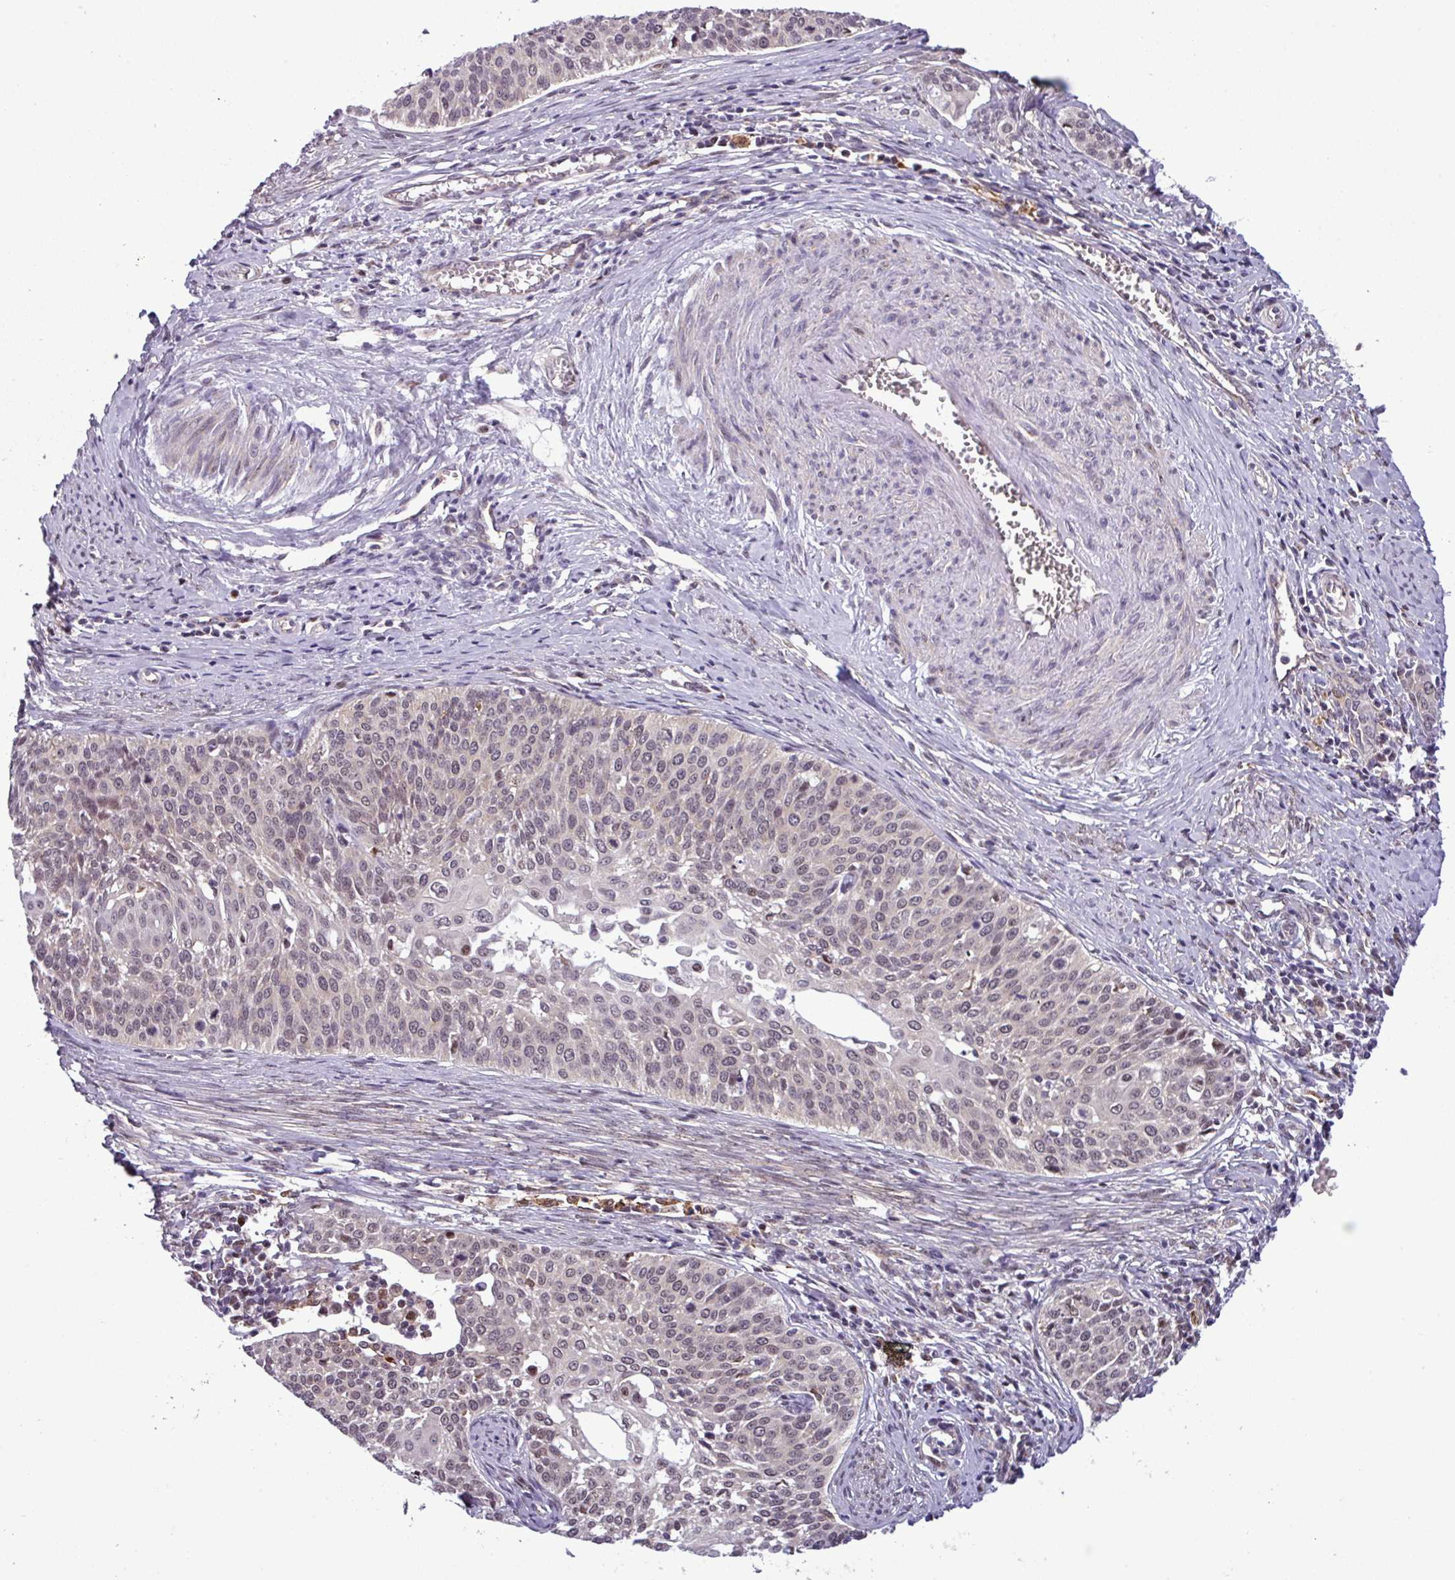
{"staining": {"intensity": "weak", "quantity": "<25%", "location": "nuclear"}, "tissue": "cervical cancer", "cell_type": "Tumor cells", "image_type": "cancer", "snomed": [{"axis": "morphology", "description": "Squamous cell carcinoma, NOS"}, {"axis": "topography", "description": "Cervix"}], "caption": "High magnification brightfield microscopy of cervical cancer (squamous cell carcinoma) stained with DAB (3,3'-diaminobenzidine) (brown) and counterstained with hematoxylin (blue): tumor cells show no significant staining.", "gene": "NPFFR1", "patient": {"sex": "female", "age": 44}}